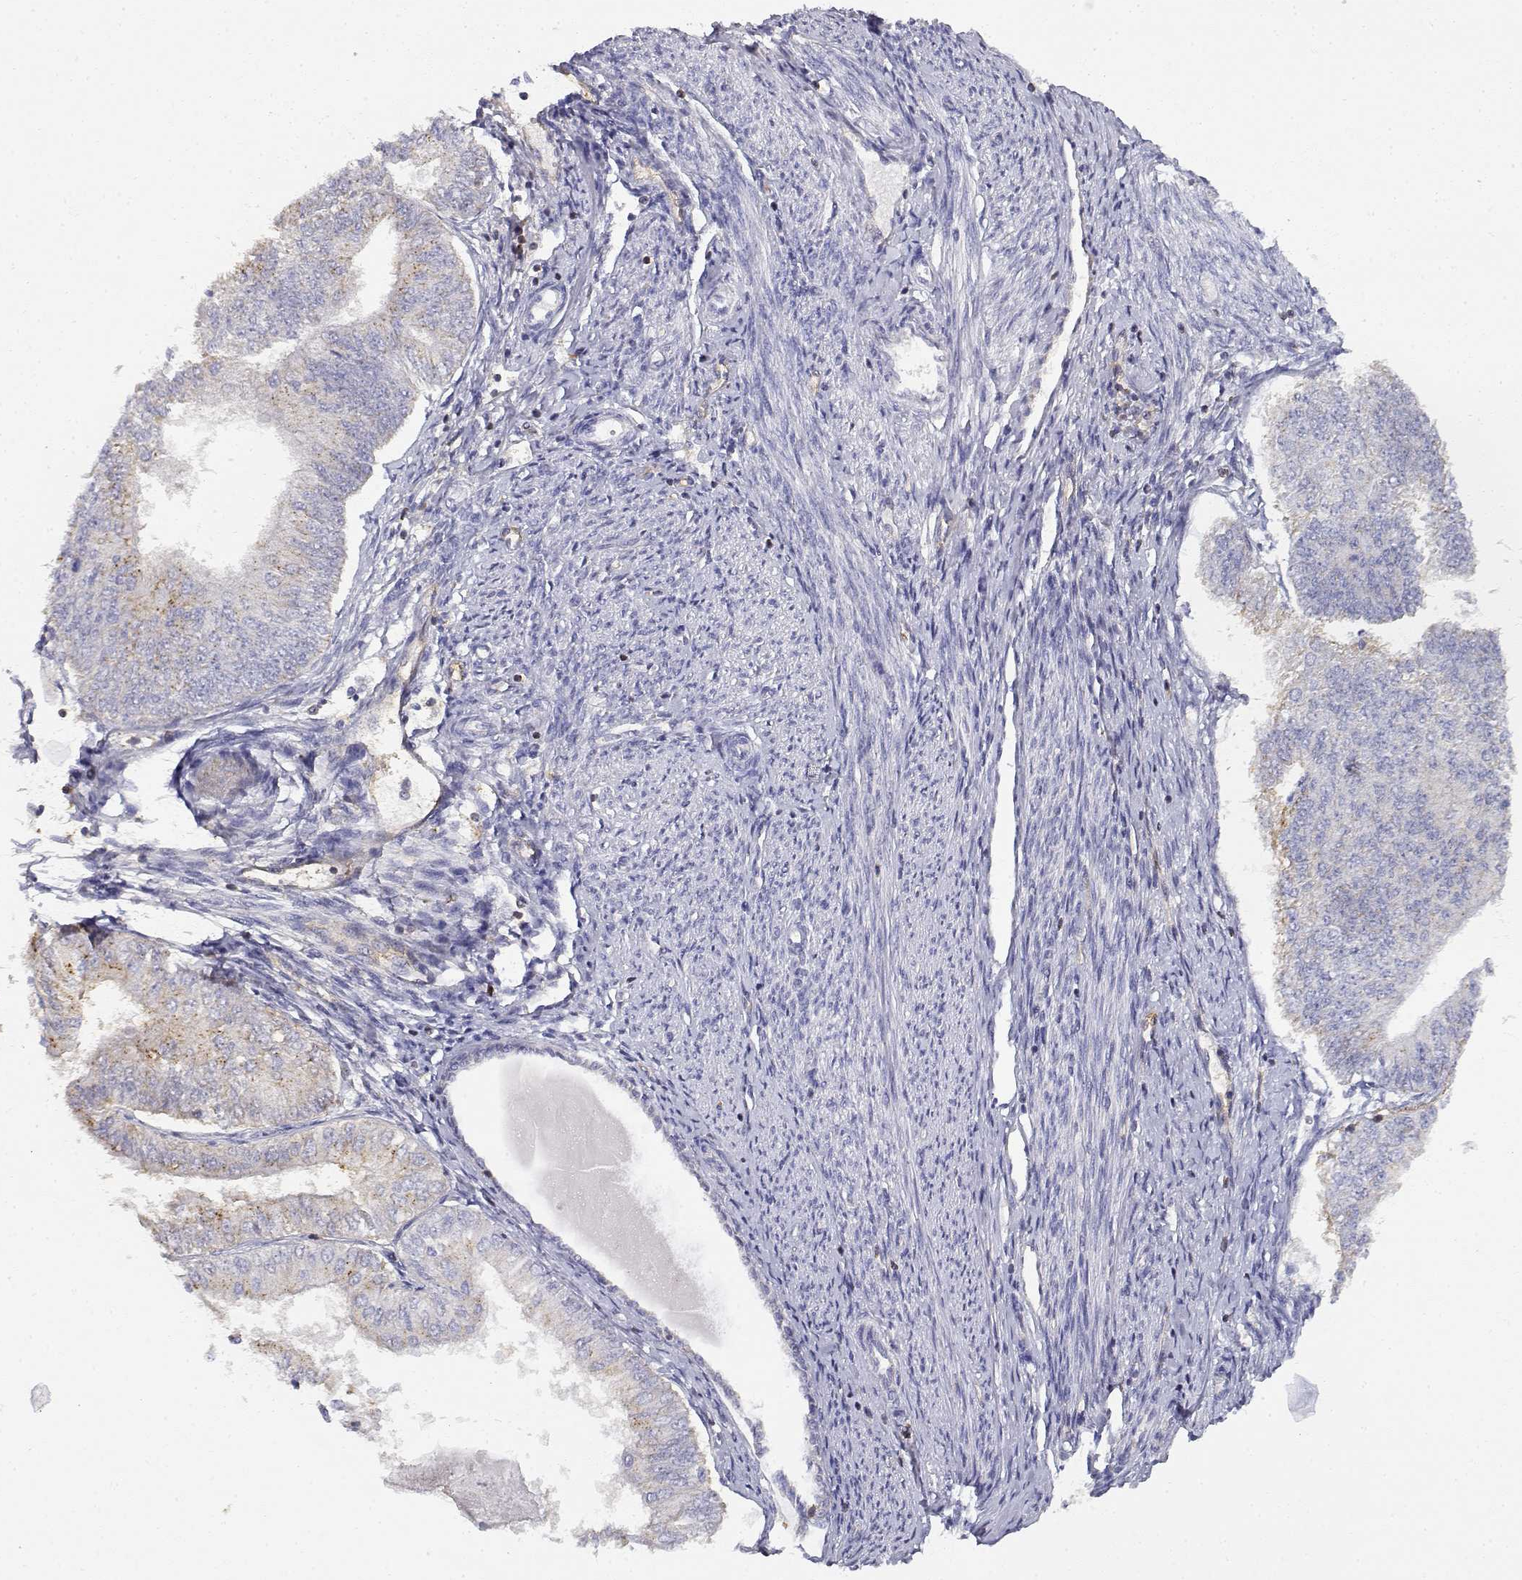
{"staining": {"intensity": "moderate", "quantity": "<25%", "location": "cytoplasmic/membranous"}, "tissue": "endometrial cancer", "cell_type": "Tumor cells", "image_type": "cancer", "snomed": [{"axis": "morphology", "description": "Adenocarcinoma, NOS"}, {"axis": "topography", "description": "Endometrium"}], "caption": "An immunohistochemistry photomicrograph of neoplastic tissue is shown. Protein staining in brown labels moderate cytoplasmic/membranous positivity in endometrial cancer within tumor cells.", "gene": "ADA", "patient": {"sex": "female", "age": 58}}